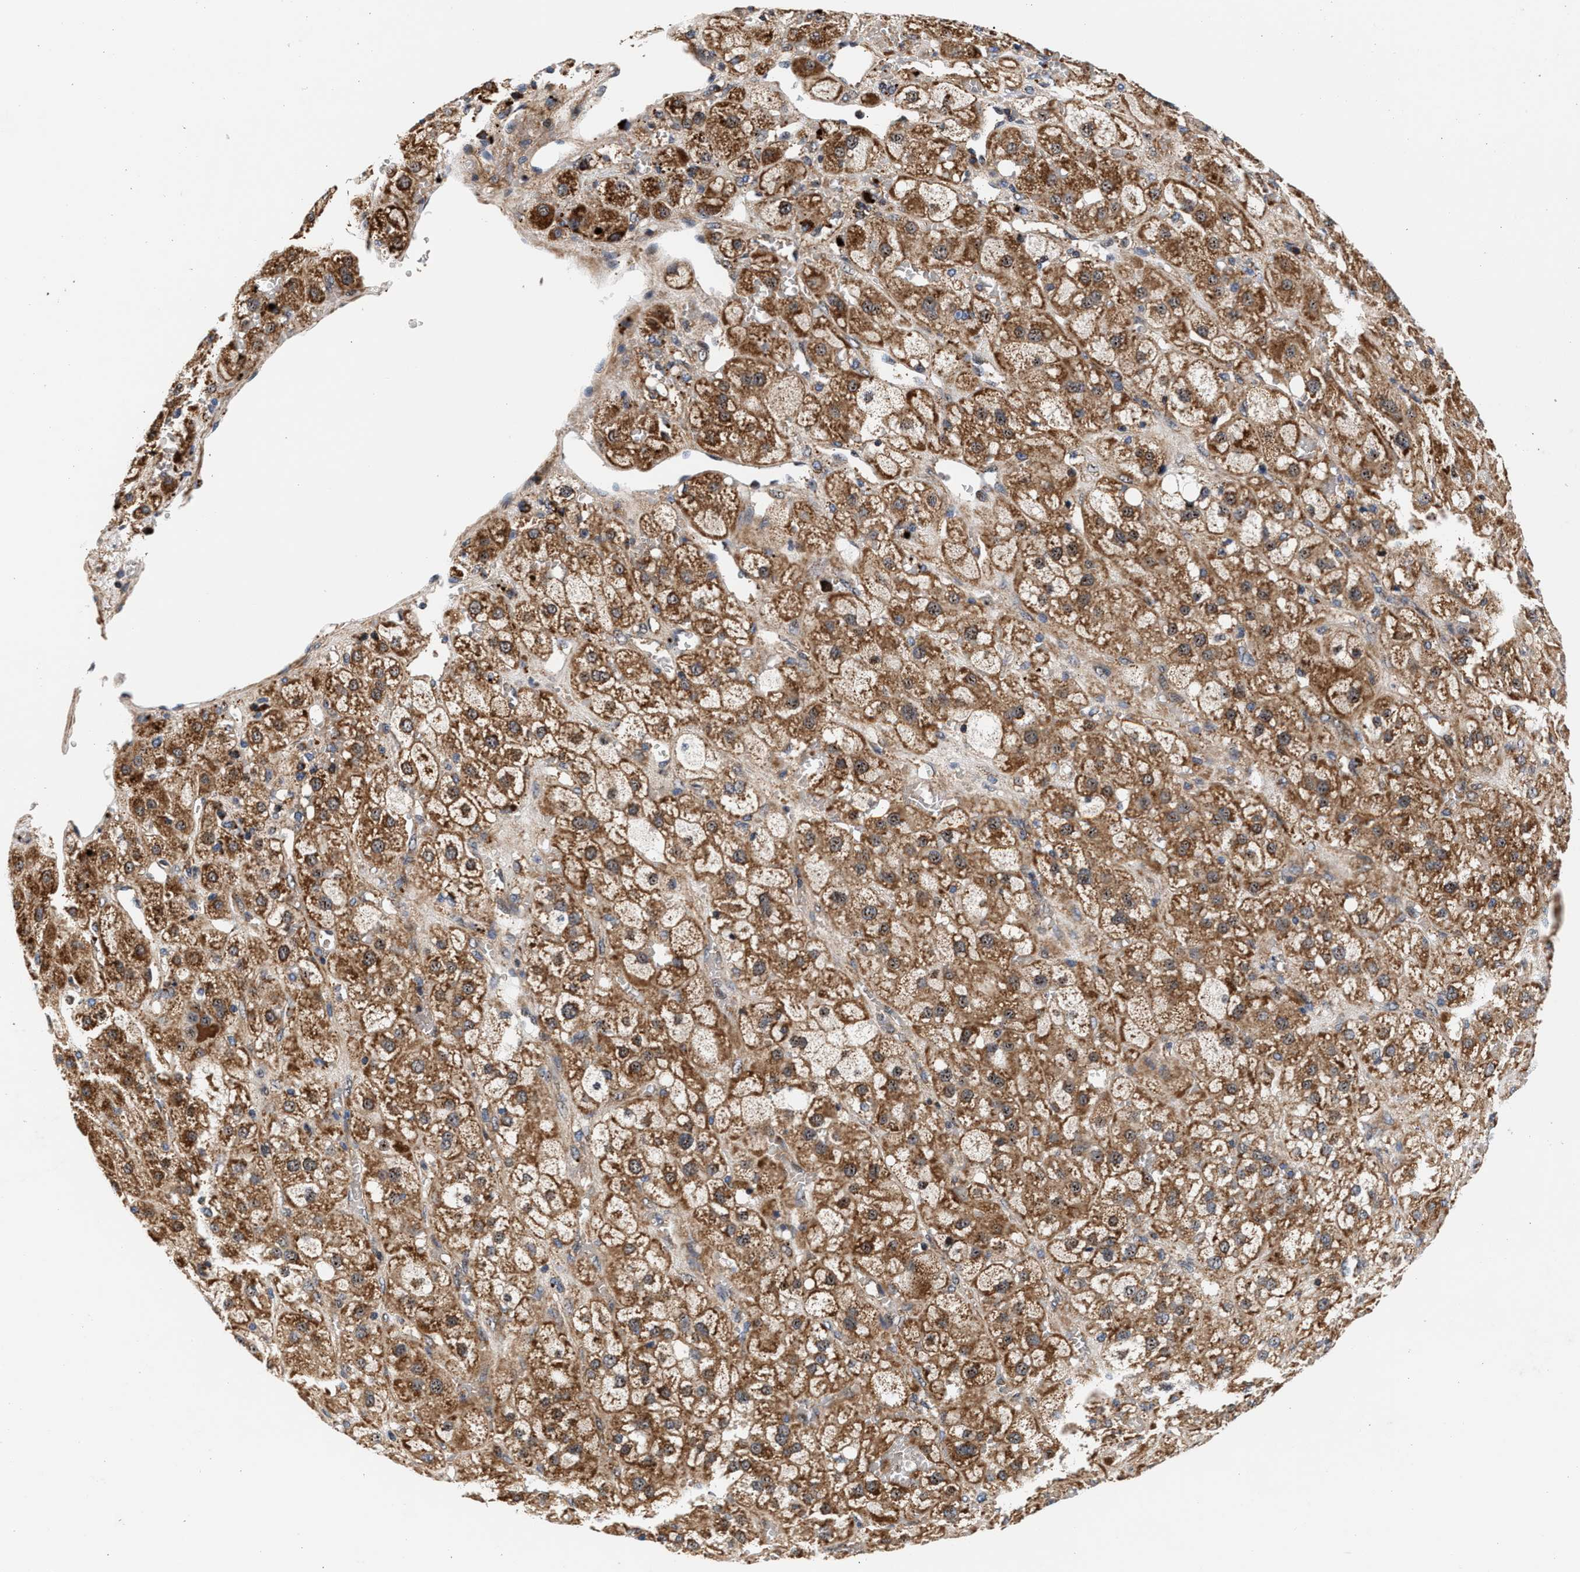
{"staining": {"intensity": "strong", "quantity": ">75%", "location": "cytoplasmic/membranous"}, "tissue": "adrenal gland", "cell_type": "Glandular cells", "image_type": "normal", "snomed": [{"axis": "morphology", "description": "Normal tissue, NOS"}, {"axis": "topography", "description": "Adrenal gland"}], "caption": "Adrenal gland stained with immunohistochemistry displays strong cytoplasmic/membranous expression in about >75% of glandular cells. The protein is stained brown, and the nuclei are stained in blue (DAB IHC with brightfield microscopy, high magnification).", "gene": "SGK1", "patient": {"sex": "female", "age": 47}}